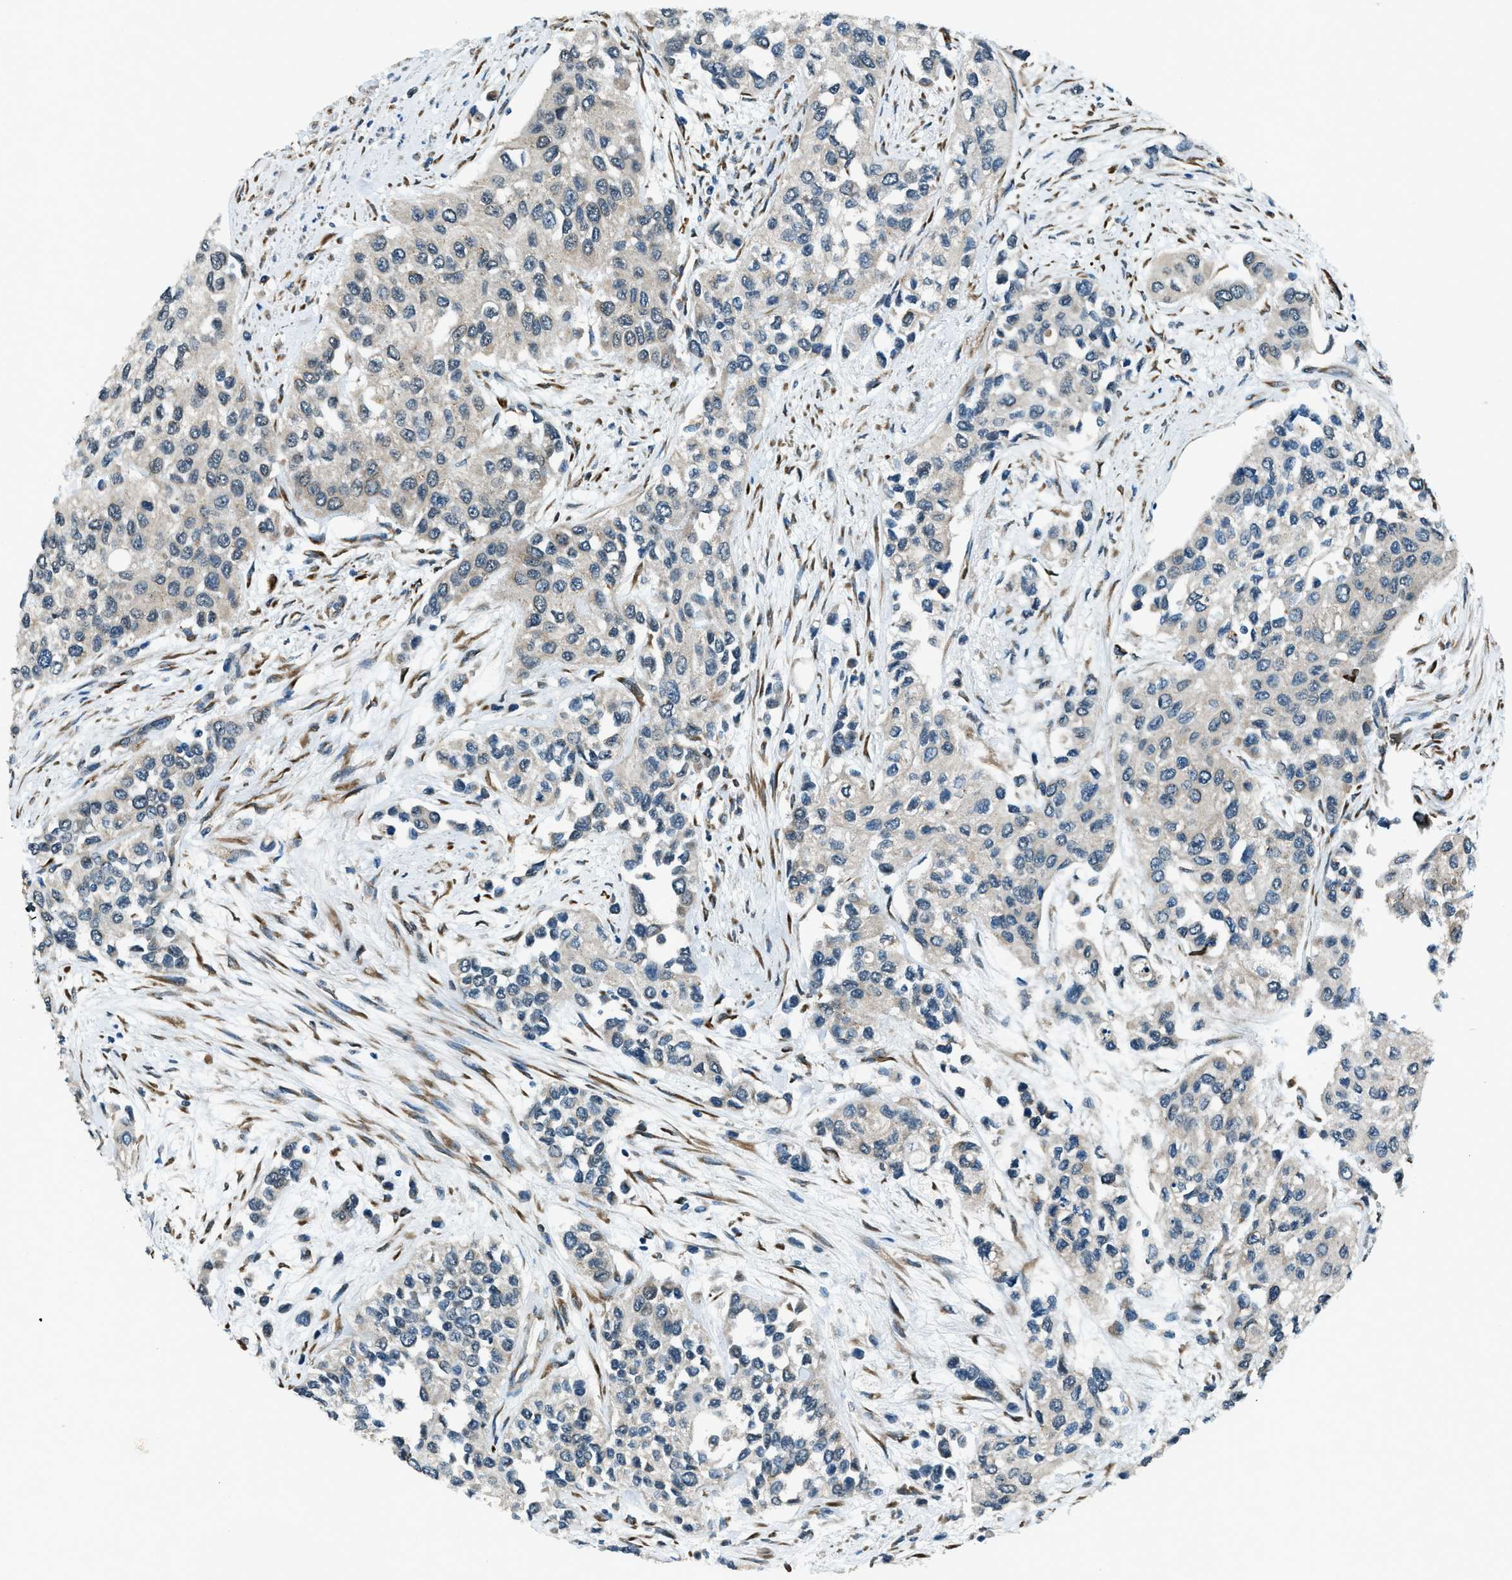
{"staining": {"intensity": "negative", "quantity": "none", "location": "none"}, "tissue": "urothelial cancer", "cell_type": "Tumor cells", "image_type": "cancer", "snomed": [{"axis": "morphology", "description": "Urothelial carcinoma, High grade"}, {"axis": "topography", "description": "Urinary bladder"}], "caption": "DAB (3,3'-diaminobenzidine) immunohistochemical staining of urothelial cancer shows no significant expression in tumor cells. The staining was performed using DAB (3,3'-diaminobenzidine) to visualize the protein expression in brown, while the nuclei were stained in blue with hematoxylin (Magnification: 20x).", "gene": "GINM1", "patient": {"sex": "female", "age": 56}}